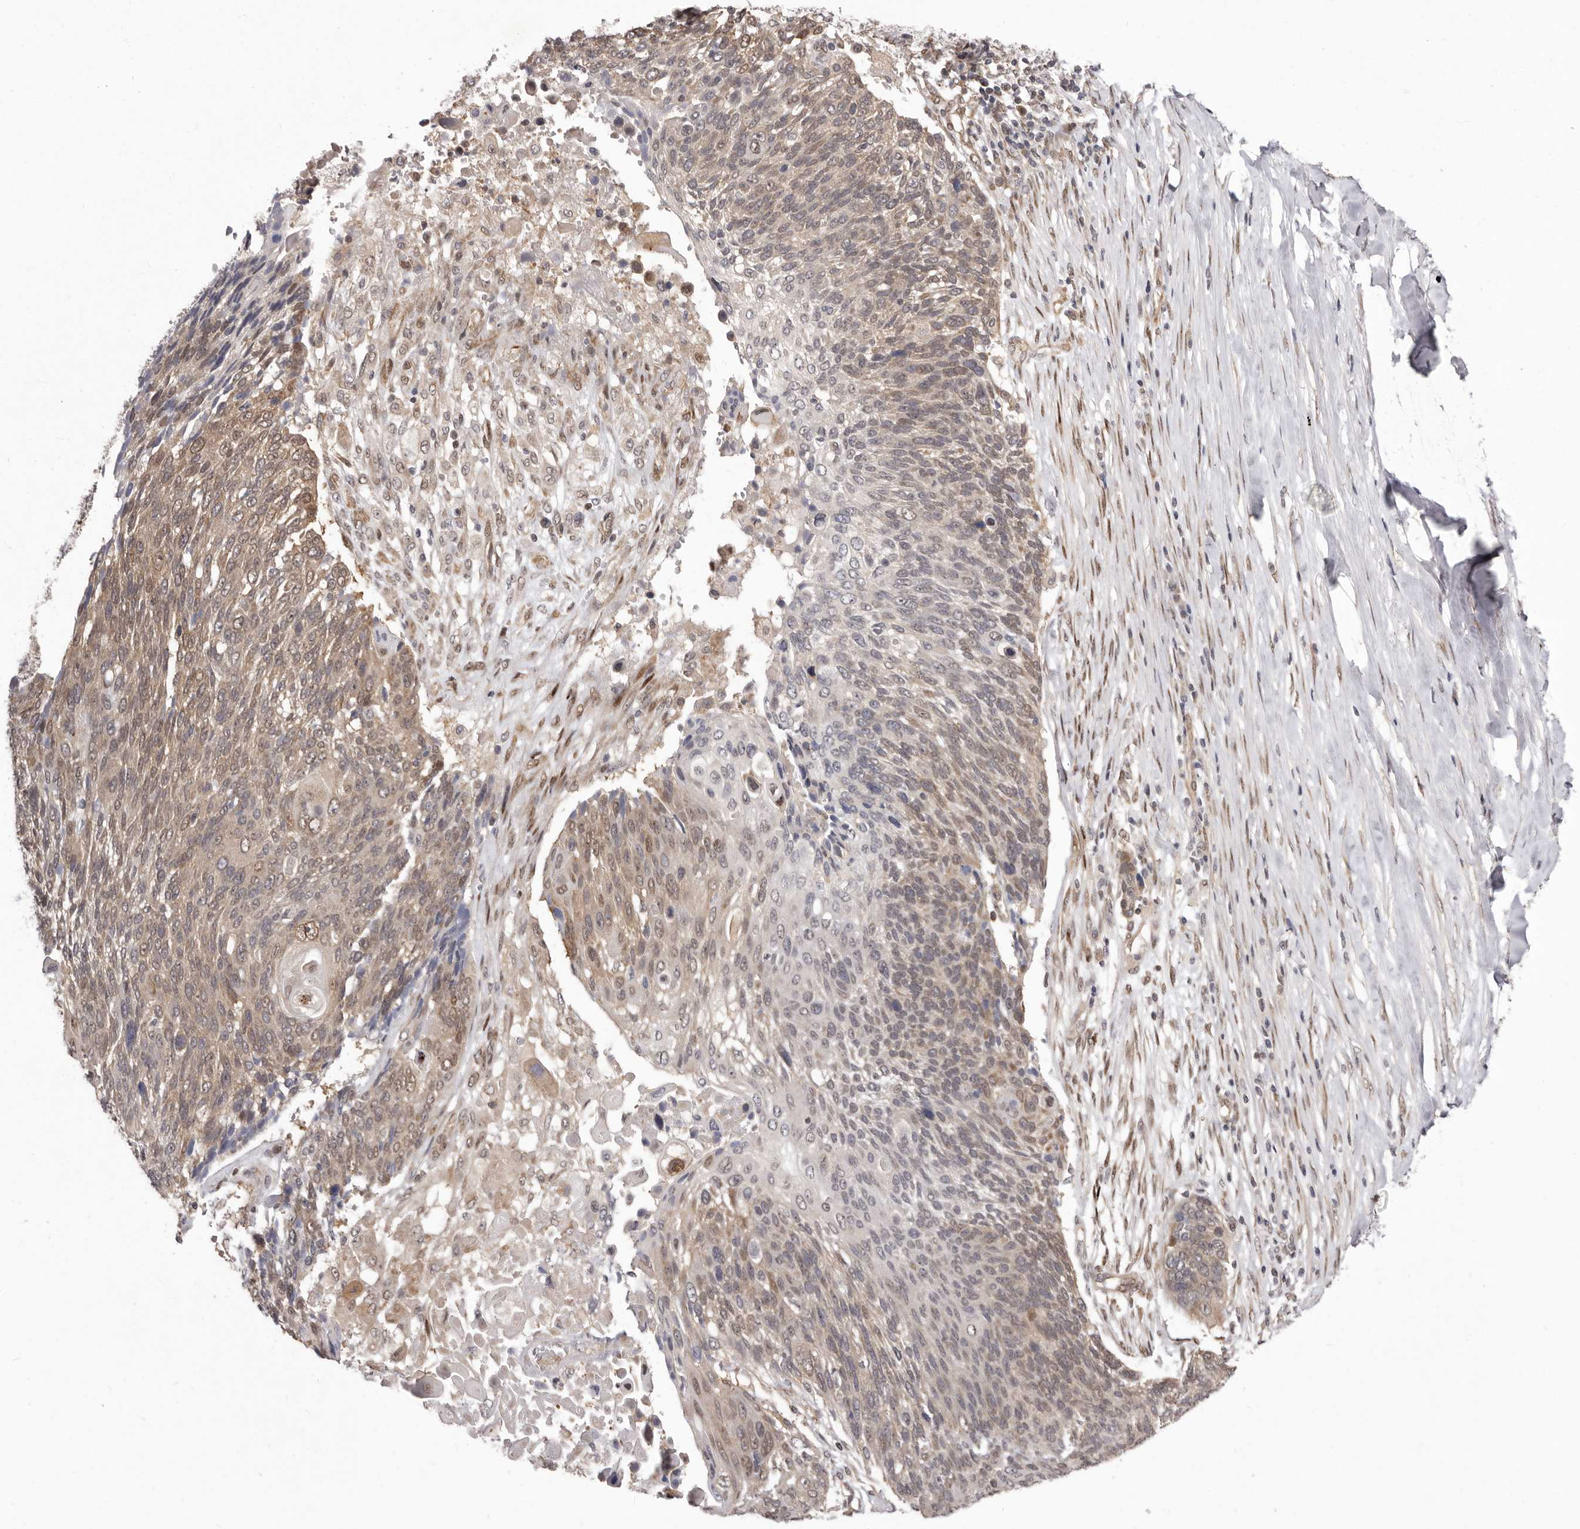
{"staining": {"intensity": "weak", "quantity": ">75%", "location": "cytoplasmic/membranous,nuclear"}, "tissue": "lung cancer", "cell_type": "Tumor cells", "image_type": "cancer", "snomed": [{"axis": "morphology", "description": "Squamous cell carcinoma, NOS"}, {"axis": "topography", "description": "Lung"}], "caption": "Immunohistochemical staining of human lung squamous cell carcinoma exhibits low levels of weak cytoplasmic/membranous and nuclear protein expression in about >75% of tumor cells. (IHC, brightfield microscopy, high magnification).", "gene": "GLRX3", "patient": {"sex": "male", "age": 66}}